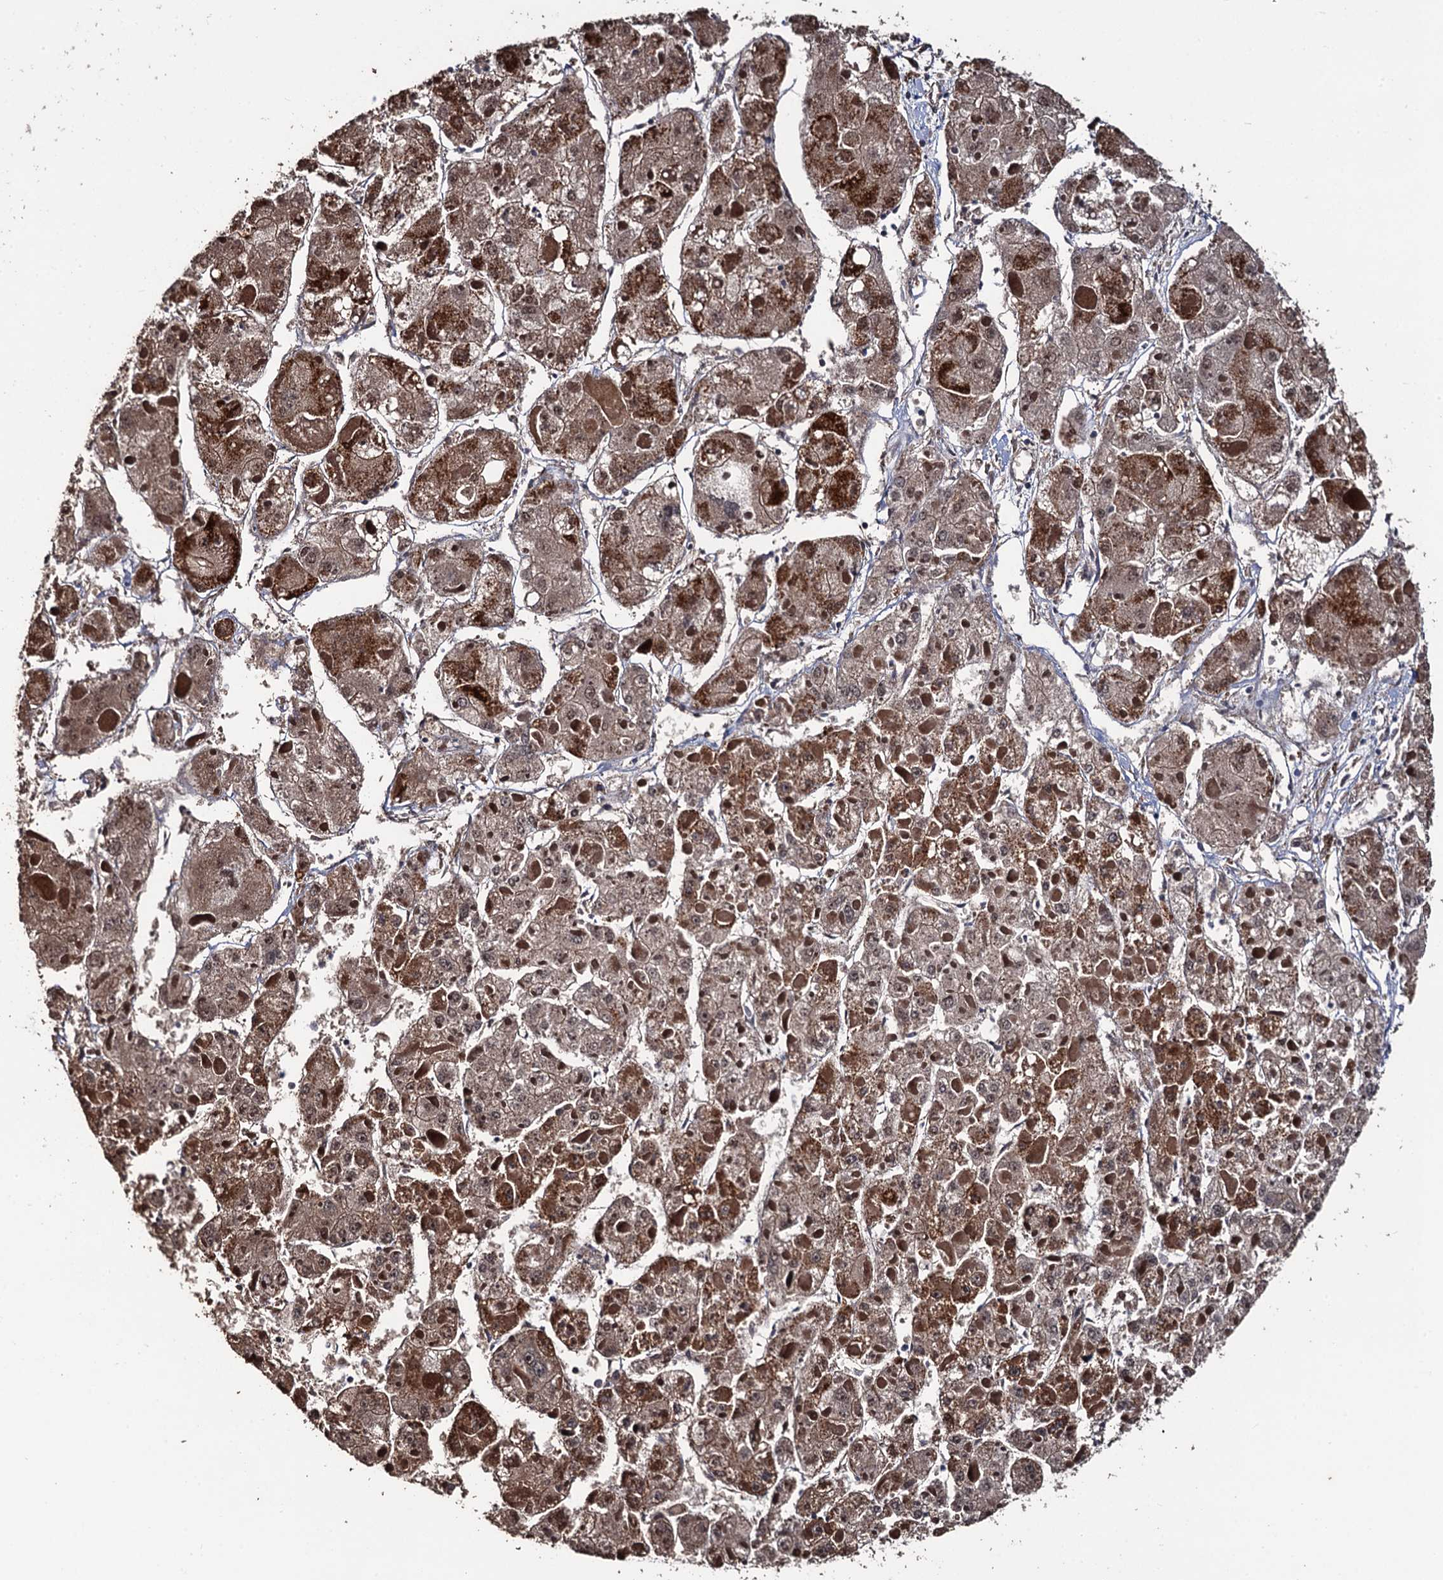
{"staining": {"intensity": "moderate", "quantity": ">75%", "location": "cytoplasmic/membranous,nuclear"}, "tissue": "liver cancer", "cell_type": "Tumor cells", "image_type": "cancer", "snomed": [{"axis": "morphology", "description": "Carcinoma, Hepatocellular, NOS"}, {"axis": "topography", "description": "Liver"}], "caption": "Immunohistochemistry (IHC) histopathology image of hepatocellular carcinoma (liver) stained for a protein (brown), which exhibits medium levels of moderate cytoplasmic/membranous and nuclear positivity in about >75% of tumor cells.", "gene": "LRRC63", "patient": {"sex": "female", "age": 73}}